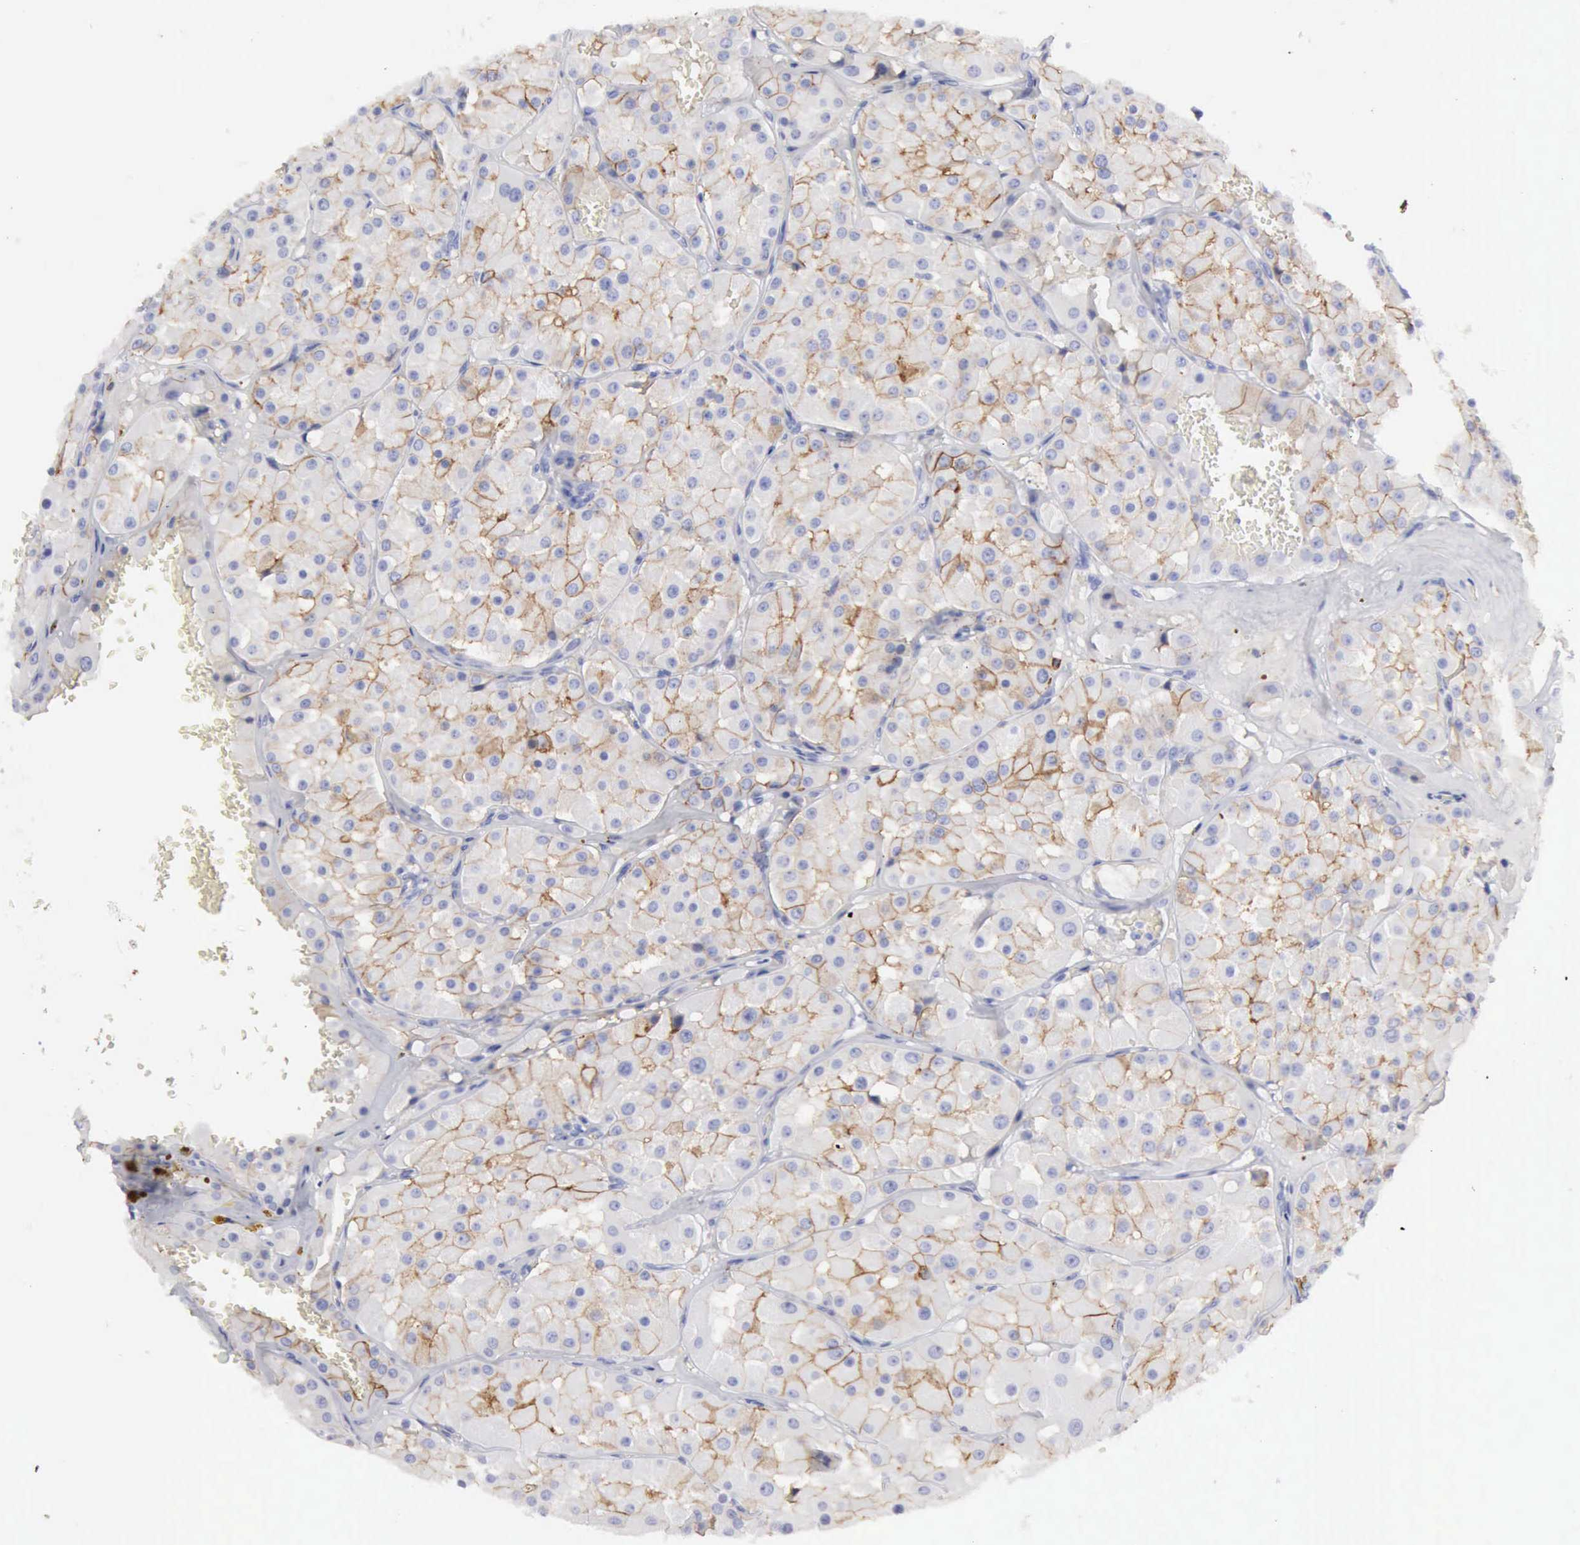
{"staining": {"intensity": "weak", "quantity": "25%-75%", "location": "cytoplasmic/membranous"}, "tissue": "renal cancer", "cell_type": "Tumor cells", "image_type": "cancer", "snomed": [{"axis": "morphology", "description": "Adenocarcinoma, uncertain malignant potential"}, {"axis": "topography", "description": "Kidney"}], "caption": "Immunohistochemistry (IHC) (DAB (3,3'-diaminobenzidine)) staining of renal cancer shows weak cytoplasmic/membranous protein staining in about 25%-75% of tumor cells.", "gene": "NCAM1", "patient": {"sex": "male", "age": 63}}